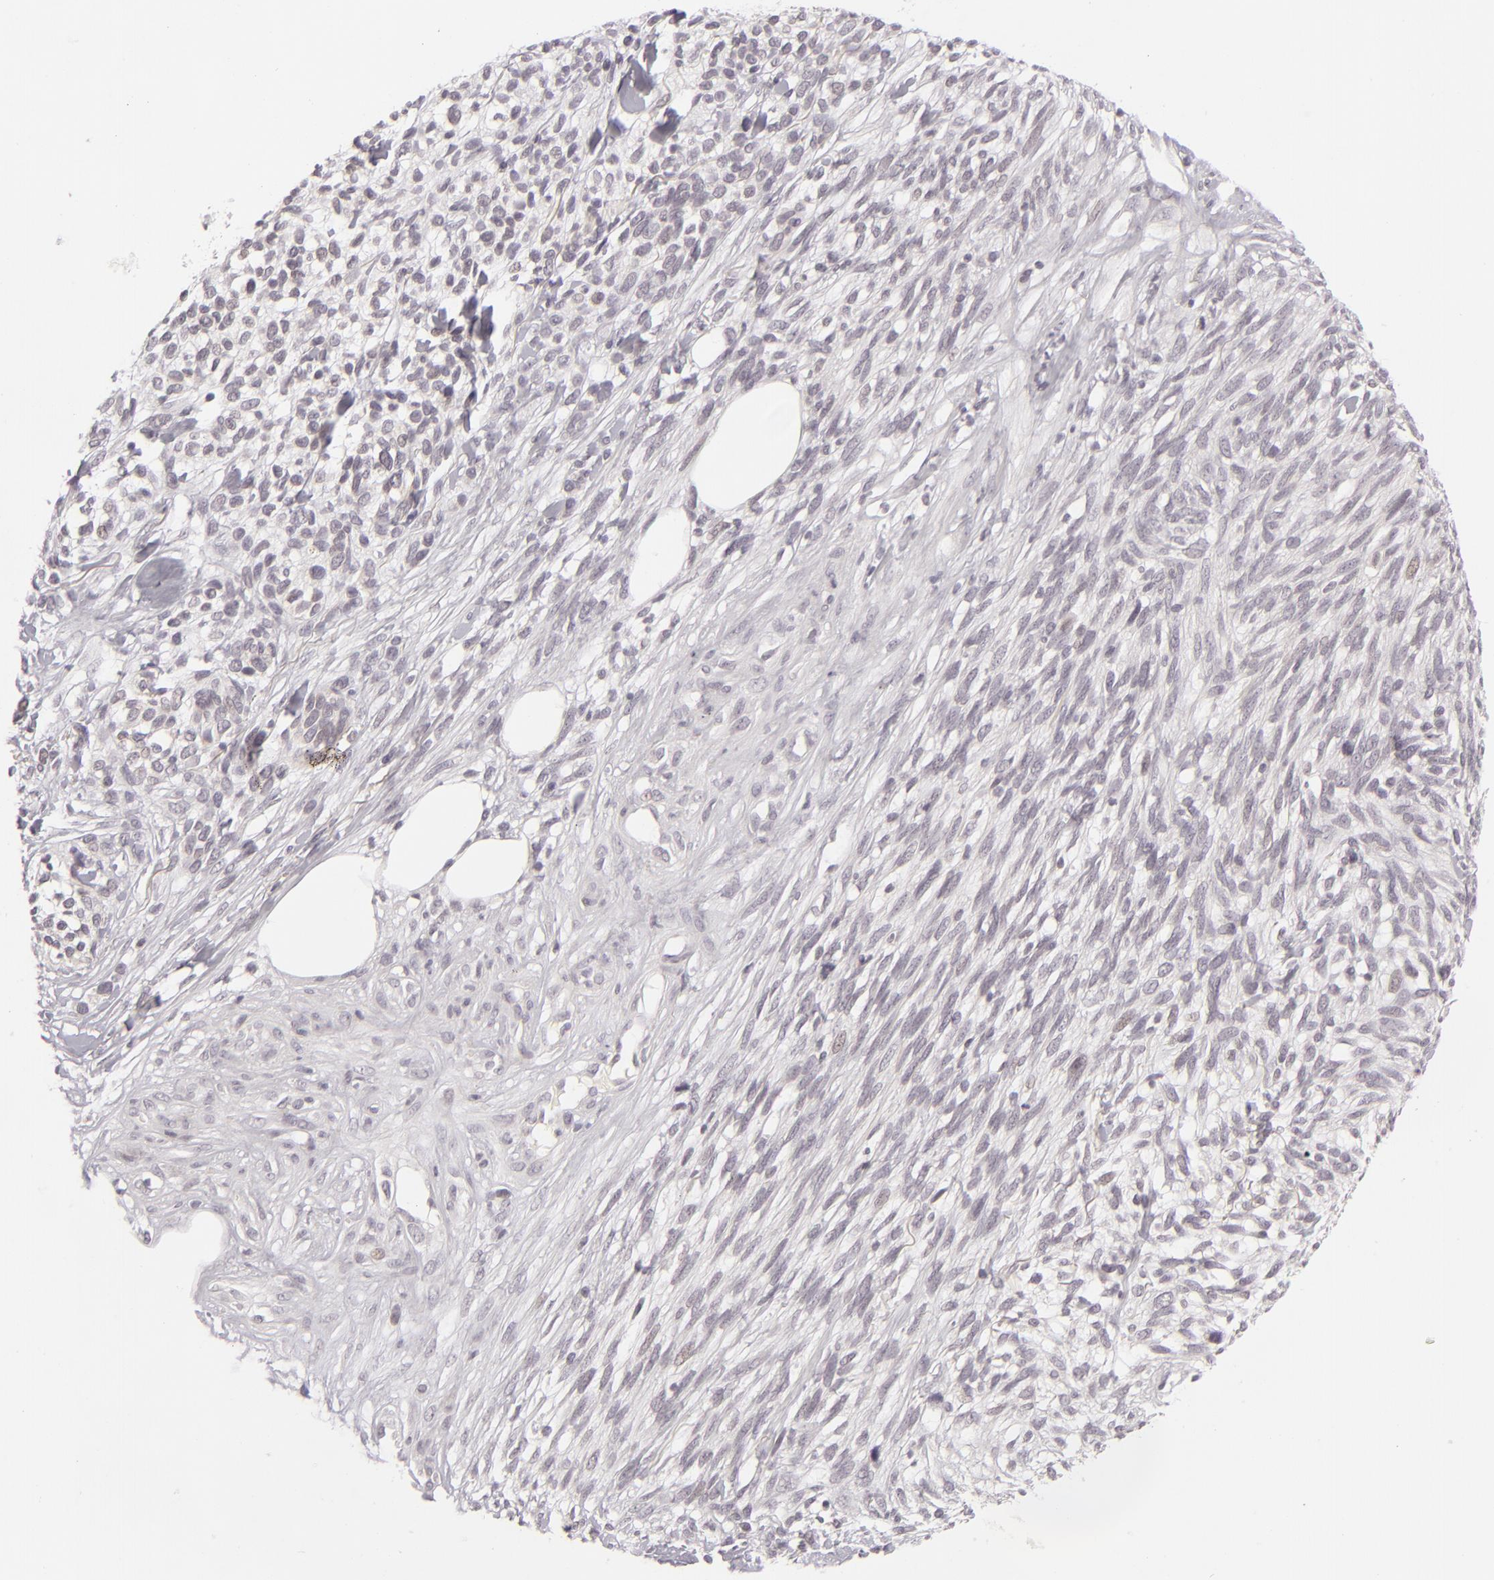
{"staining": {"intensity": "negative", "quantity": "none", "location": "none"}, "tissue": "melanoma", "cell_type": "Tumor cells", "image_type": "cancer", "snomed": [{"axis": "morphology", "description": "Malignant melanoma, NOS"}, {"axis": "topography", "description": "Skin"}], "caption": "Protein analysis of melanoma shows no significant expression in tumor cells.", "gene": "DLG3", "patient": {"sex": "female", "age": 85}}